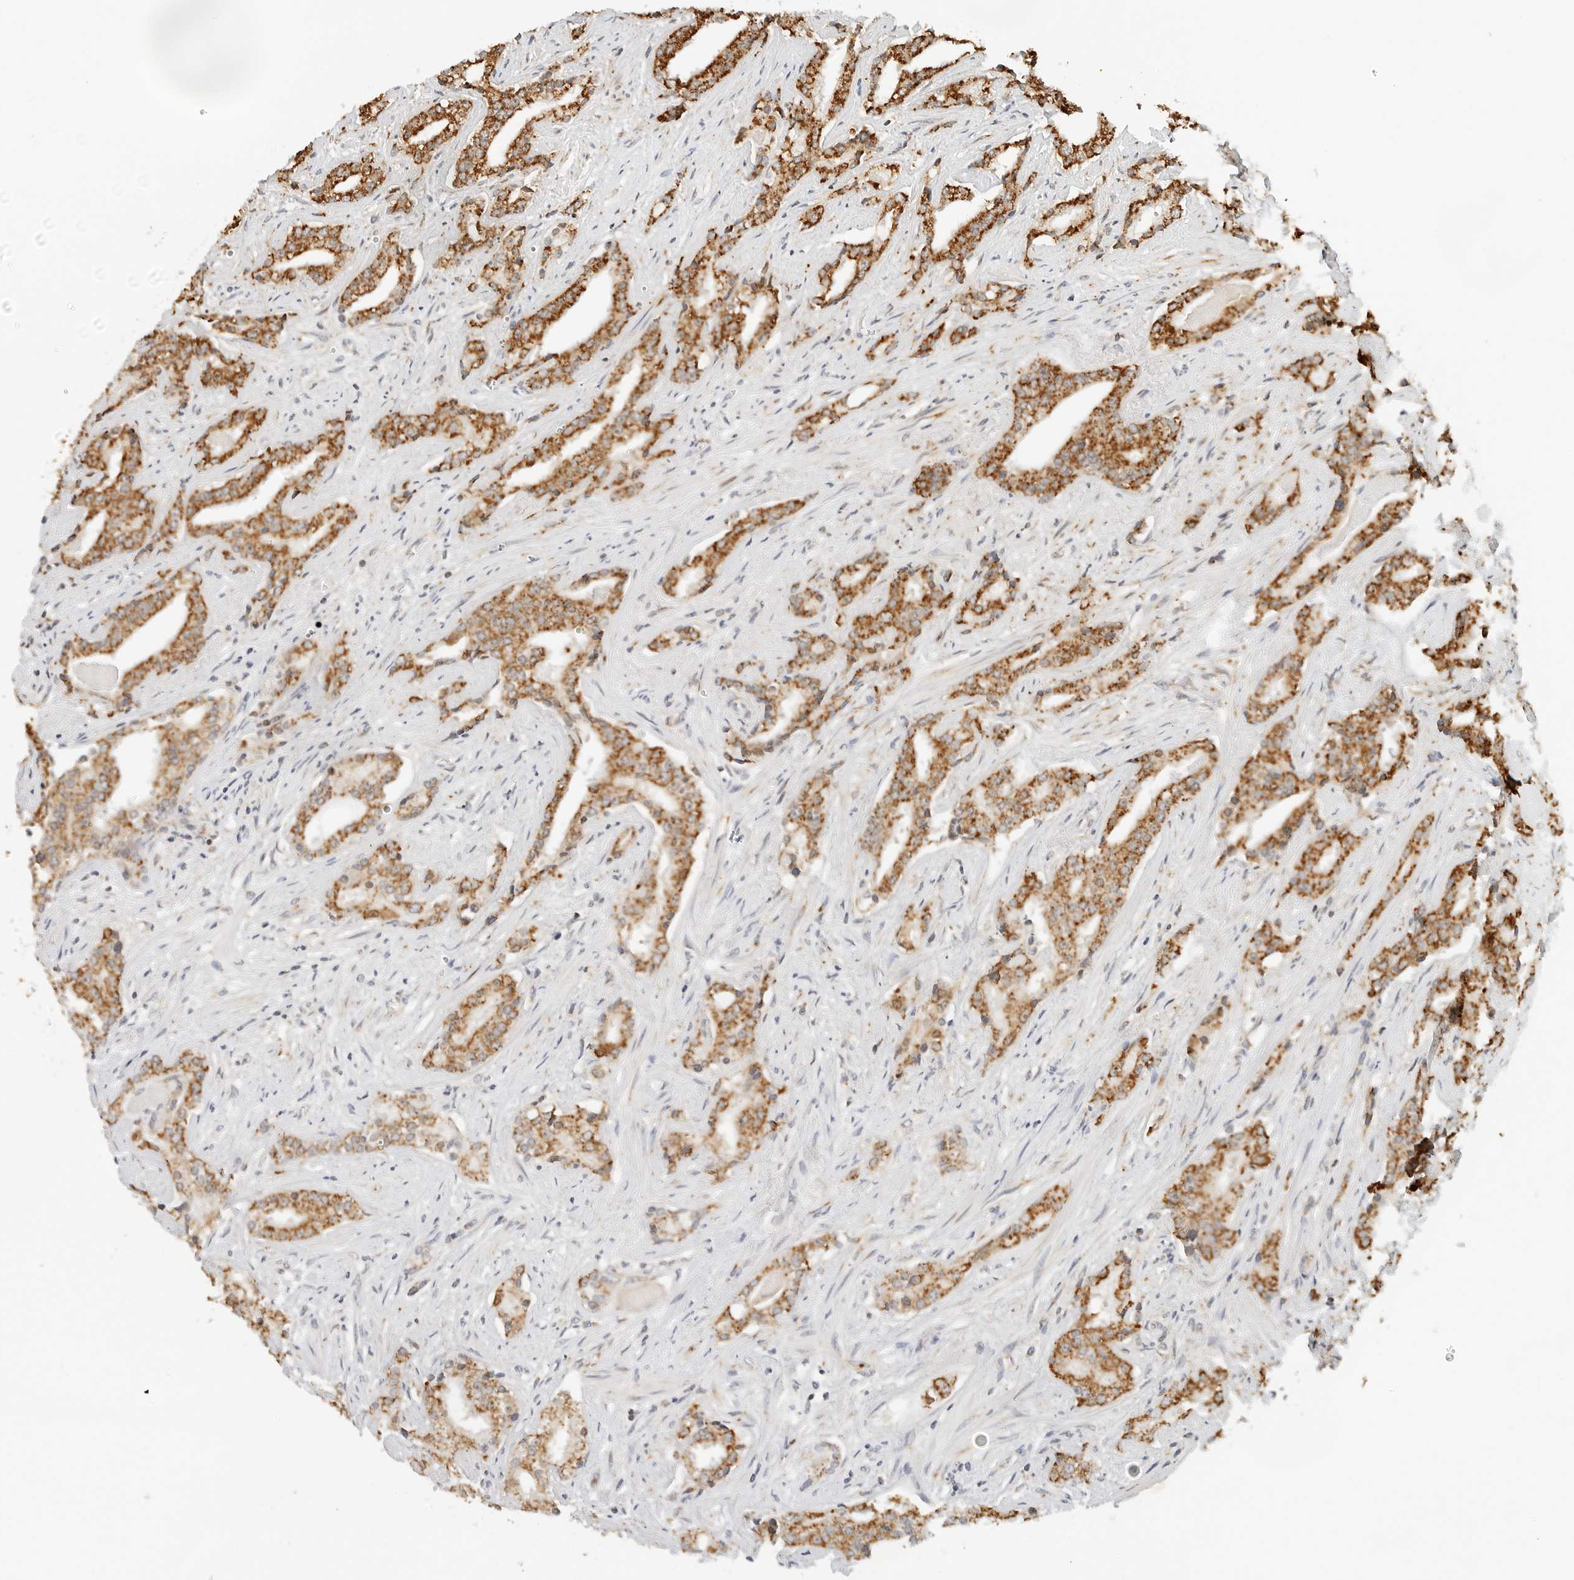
{"staining": {"intensity": "moderate", "quantity": ">75%", "location": "cytoplasmic/membranous"}, "tissue": "prostate cancer", "cell_type": "Tumor cells", "image_type": "cancer", "snomed": [{"axis": "morphology", "description": "Adenocarcinoma, Low grade"}, {"axis": "topography", "description": "Prostate"}], "caption": "Immunohistochemical staining of prostate cancer (adenocarcinoma (low-grade)) reveals medium levels of moderate cytoplasmic/membranous protein positivity in approximately >75% of tumor cells.", "gene": "ATL1", "patient": {"sex": "male", "age": 67}}